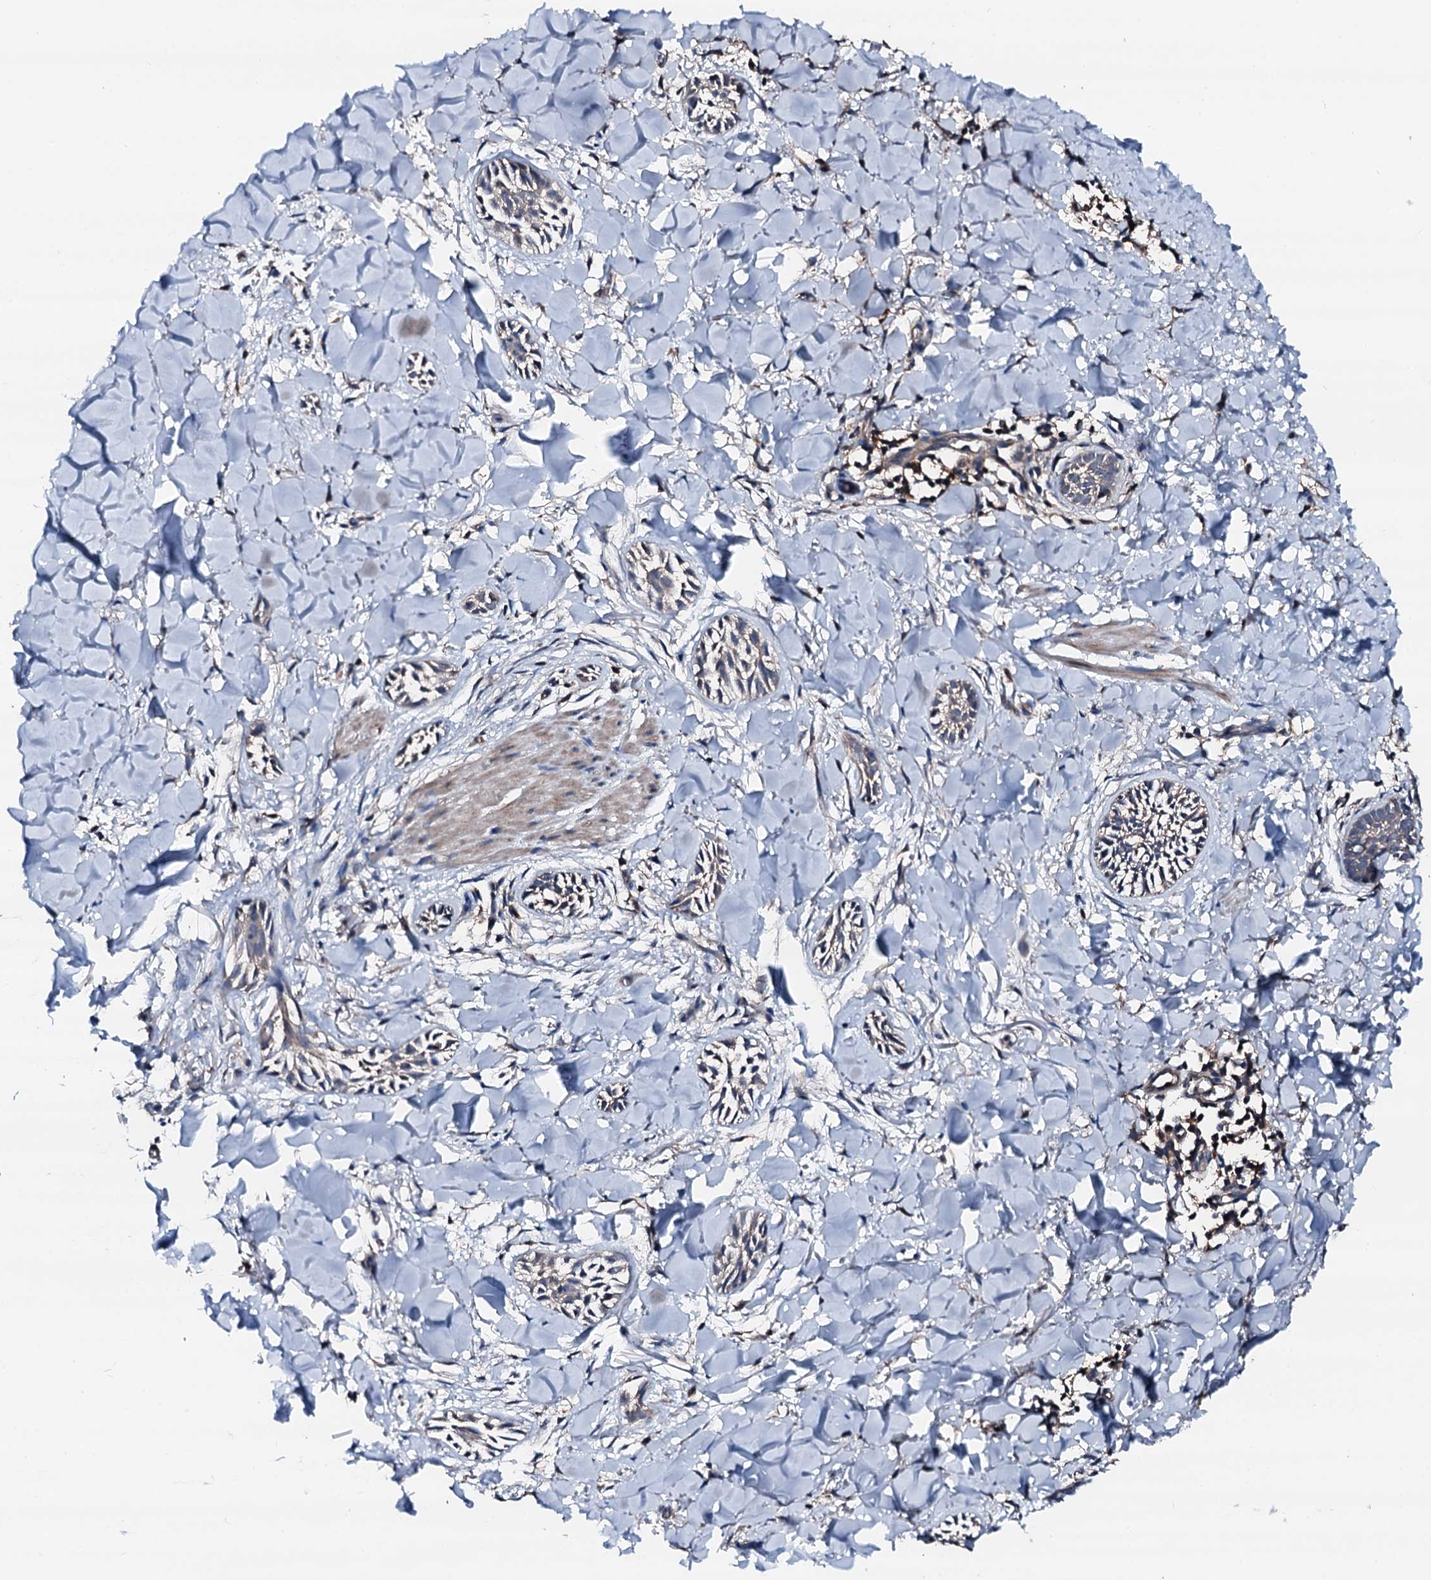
{"staining": {"intensity": "weak", "quantity": "<25%", "location": "cytoplasmic/membranous"}, "tissue": "skin cancer", "cell_type": "Tumor cells", "image_type": "cancer", "snomed": [{"axis": "morphology", "description": "Basal cell carcinoma"}, {"axis": "topography", "description": "Skin"}], "caption": "Basal cell carcinoma (skin) stained for a protein using IHC exhibits no staining tumor cells.", "gene": "TRAFD1", "patient": {"sex": "female", "age": 59}}